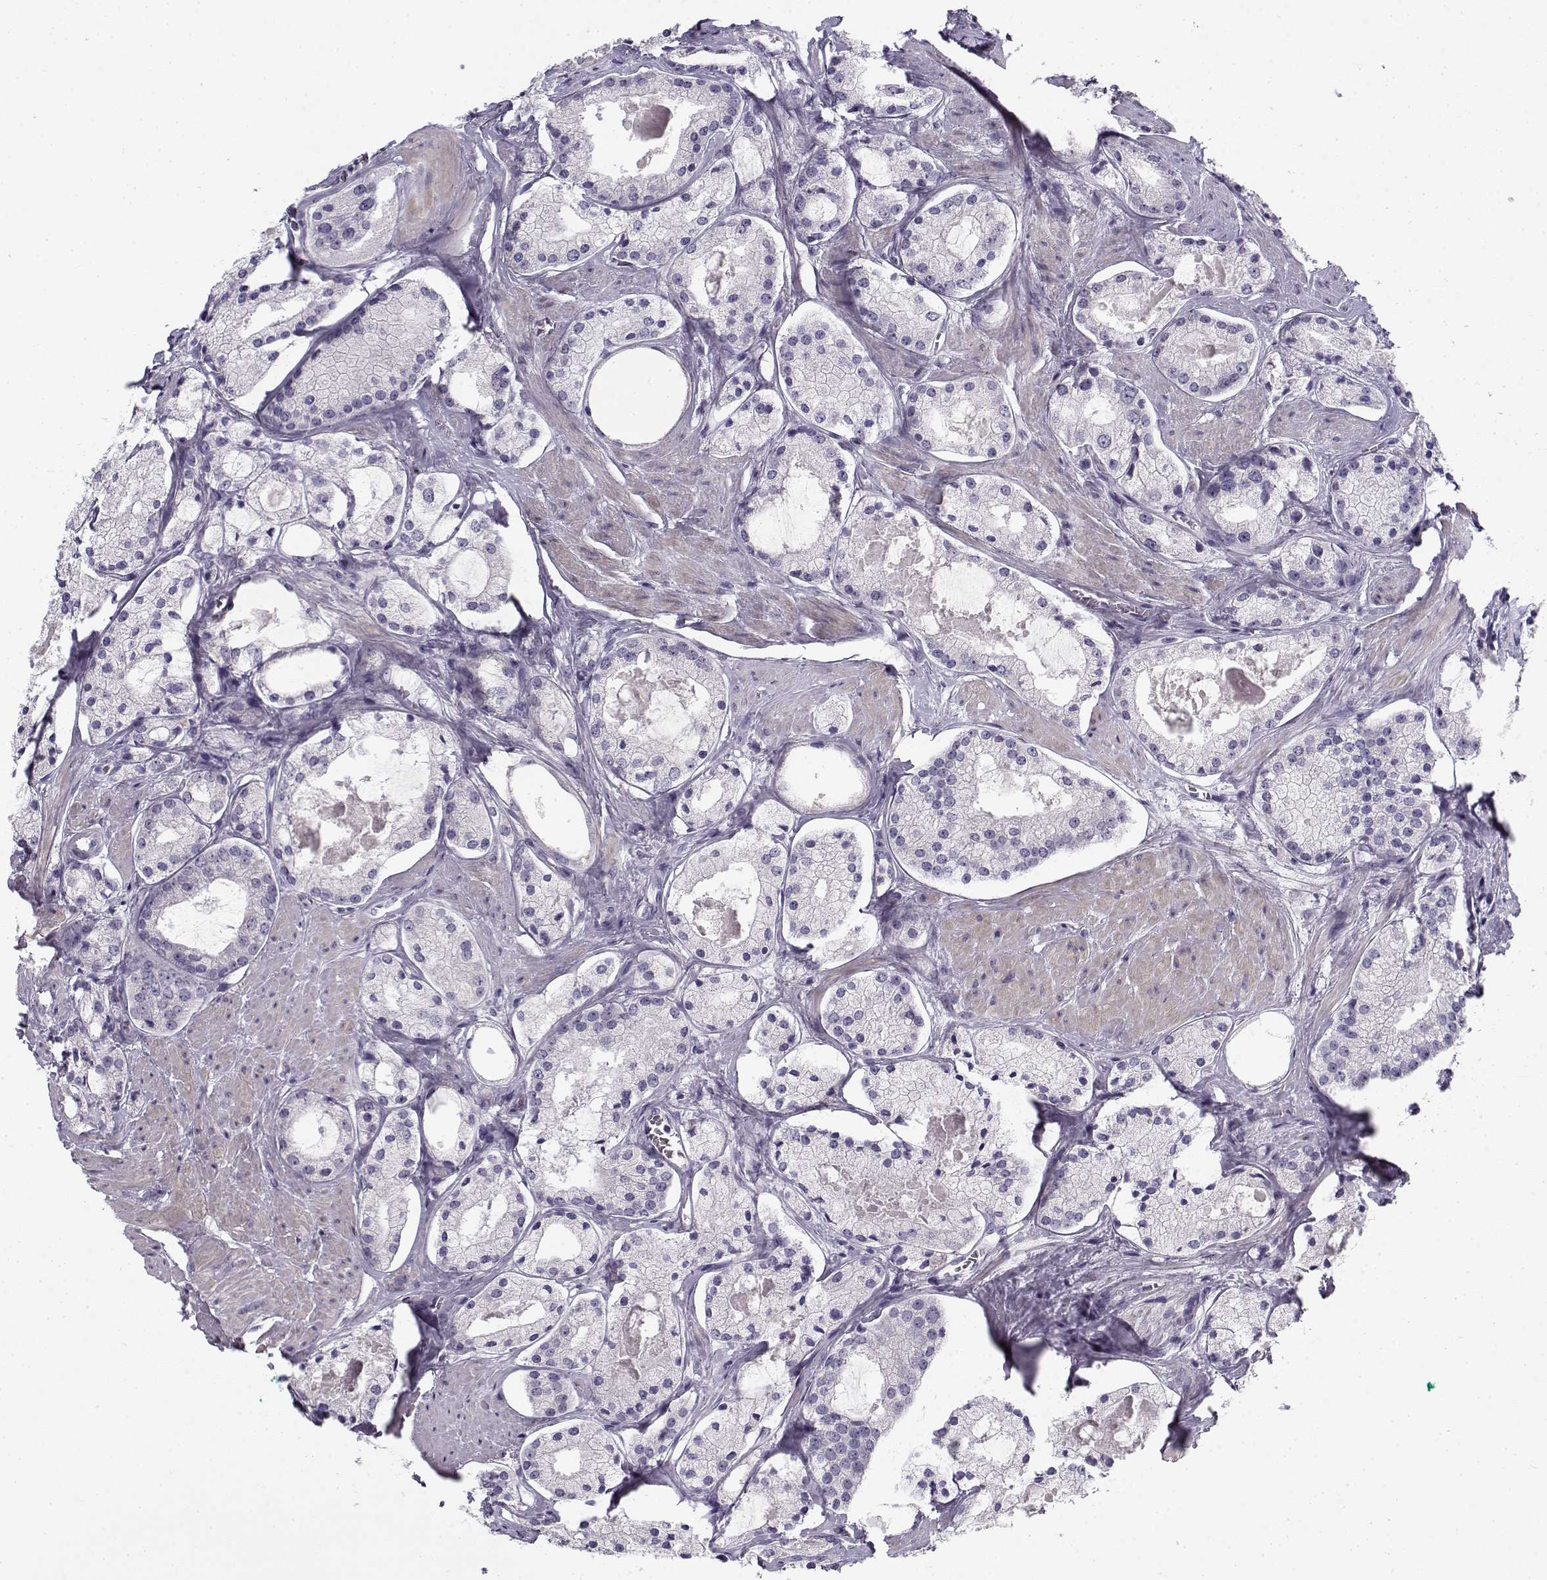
{"staining": {"intensity": "negative", "quantity": "none", "location": "none"}, "tissue": "prostate cancer", "cell_type": "Tumor cells", "image_type": "cancer", "snomed": [{"axis": "morphology", "description": "Adenocarcinoma, NOS"}, {"axis": "morphology", "description": "Adenocarcinoma, High grade"}, {"axis": "topography", "description": "Prostate"}], "caption": "Tumor cells show no significant protein staining in high-grade adenocarcinoma (prostate). (DAB immunohistochemistry visualized using brightfield microscopy, high magnification).", "gene": "CREB3L3", "patient": {"sex": "male", "age": 64}}